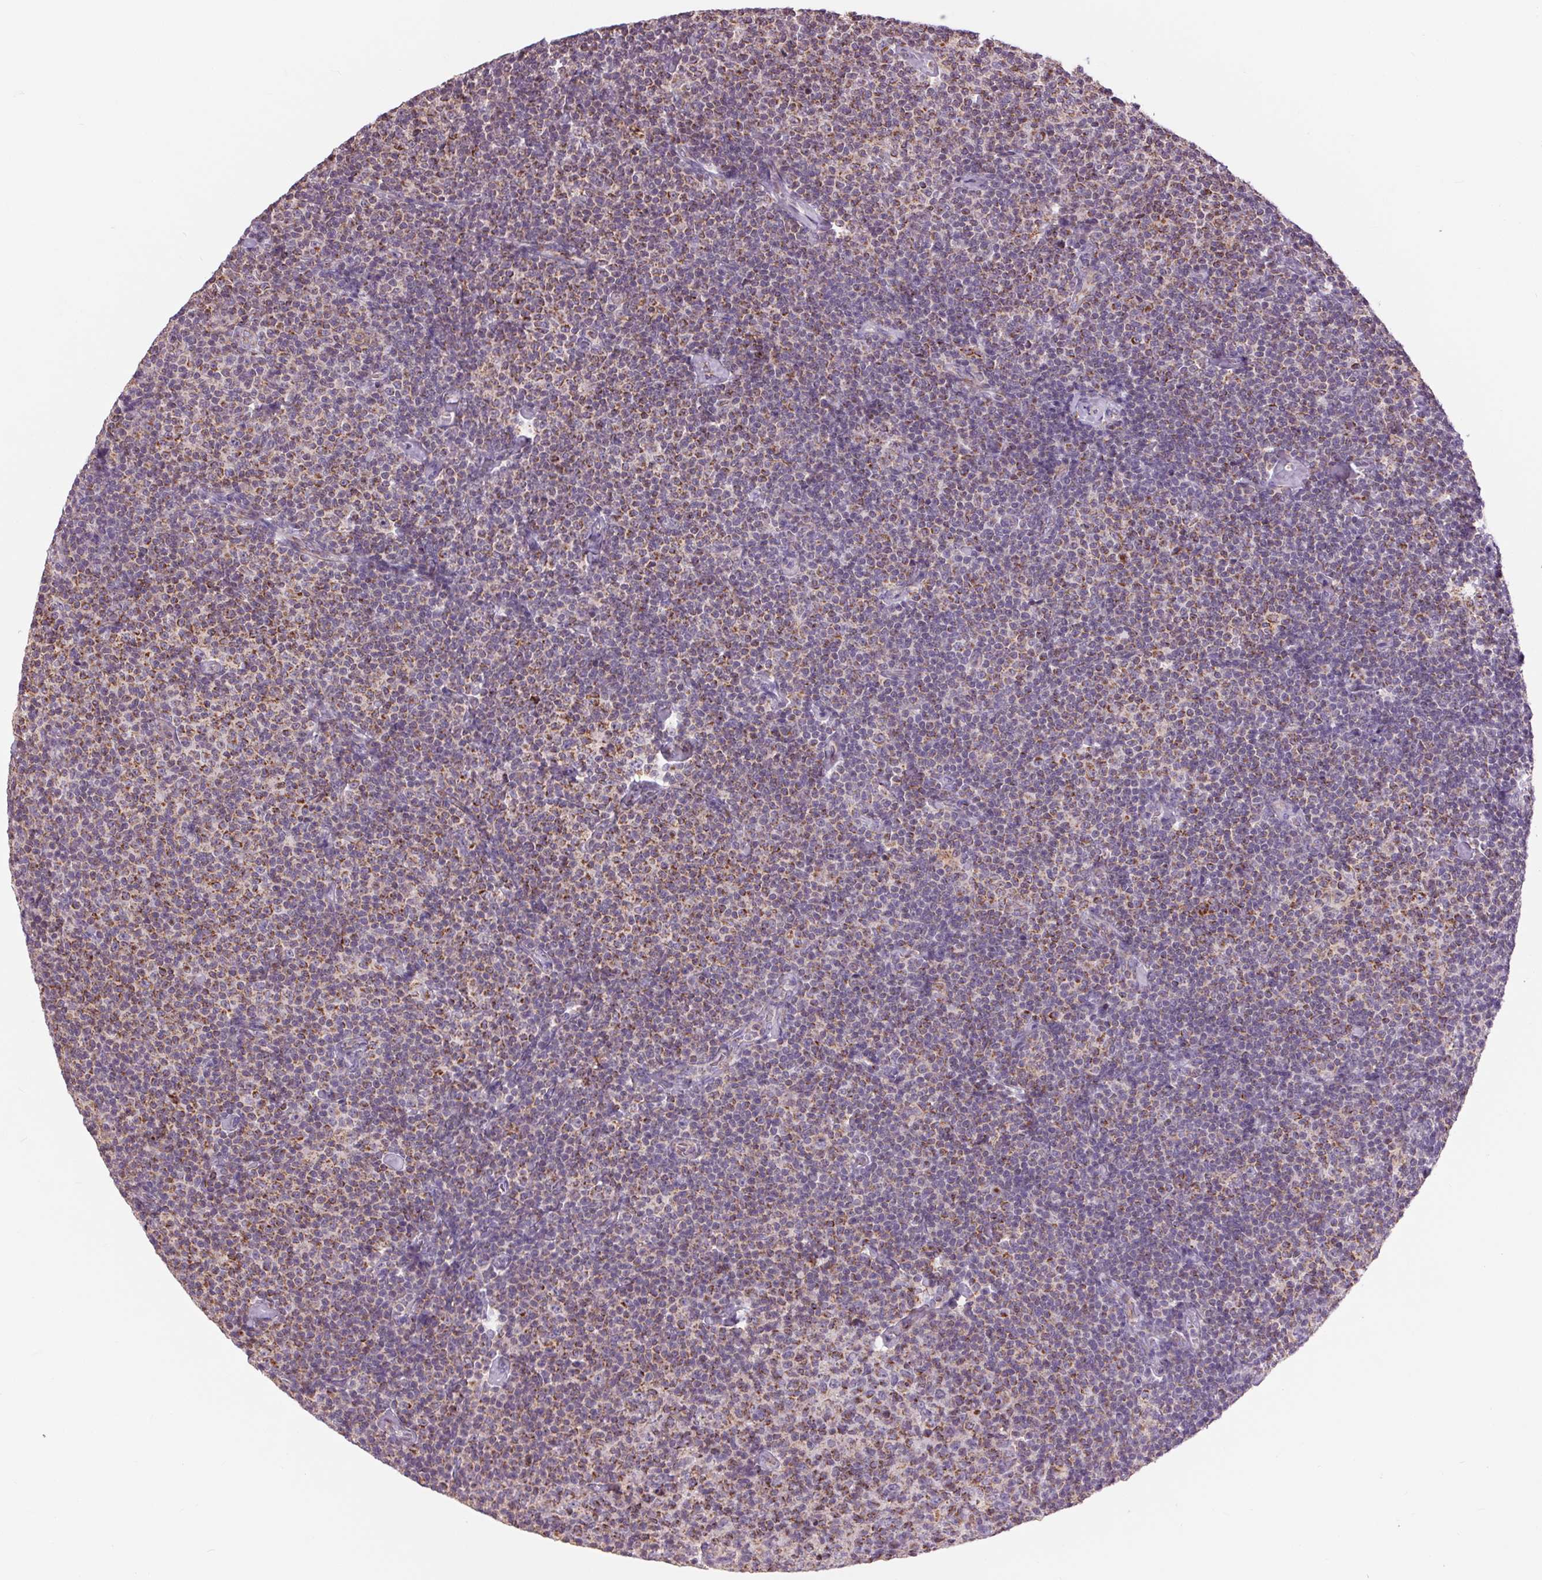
{"staining": {"intensity": "moderate", "quantity": ">75%", "location": "cytoplasmic/membranous"}, "tissue": "lymphoma", "cell_type": "Tumor cells", "image_type": "cancer", "snomed": [{"axis": "morphology", "description": "Malignant lymphoma, non-Hodgkin's type, Low grade"}, {"axis": "topography", "description": "Lymph node"}], "caption": "A high-resolution image shows immunohistochemistry (IHC) staining of malignant lymphoma, non-Hodgkin's type (low-grade), which reveals moderate cytoplasmic/membranous positivity in about >75% of tumor cells.", "gene": "COX6A1", "patient": {"sex": "male", "age": 81}}